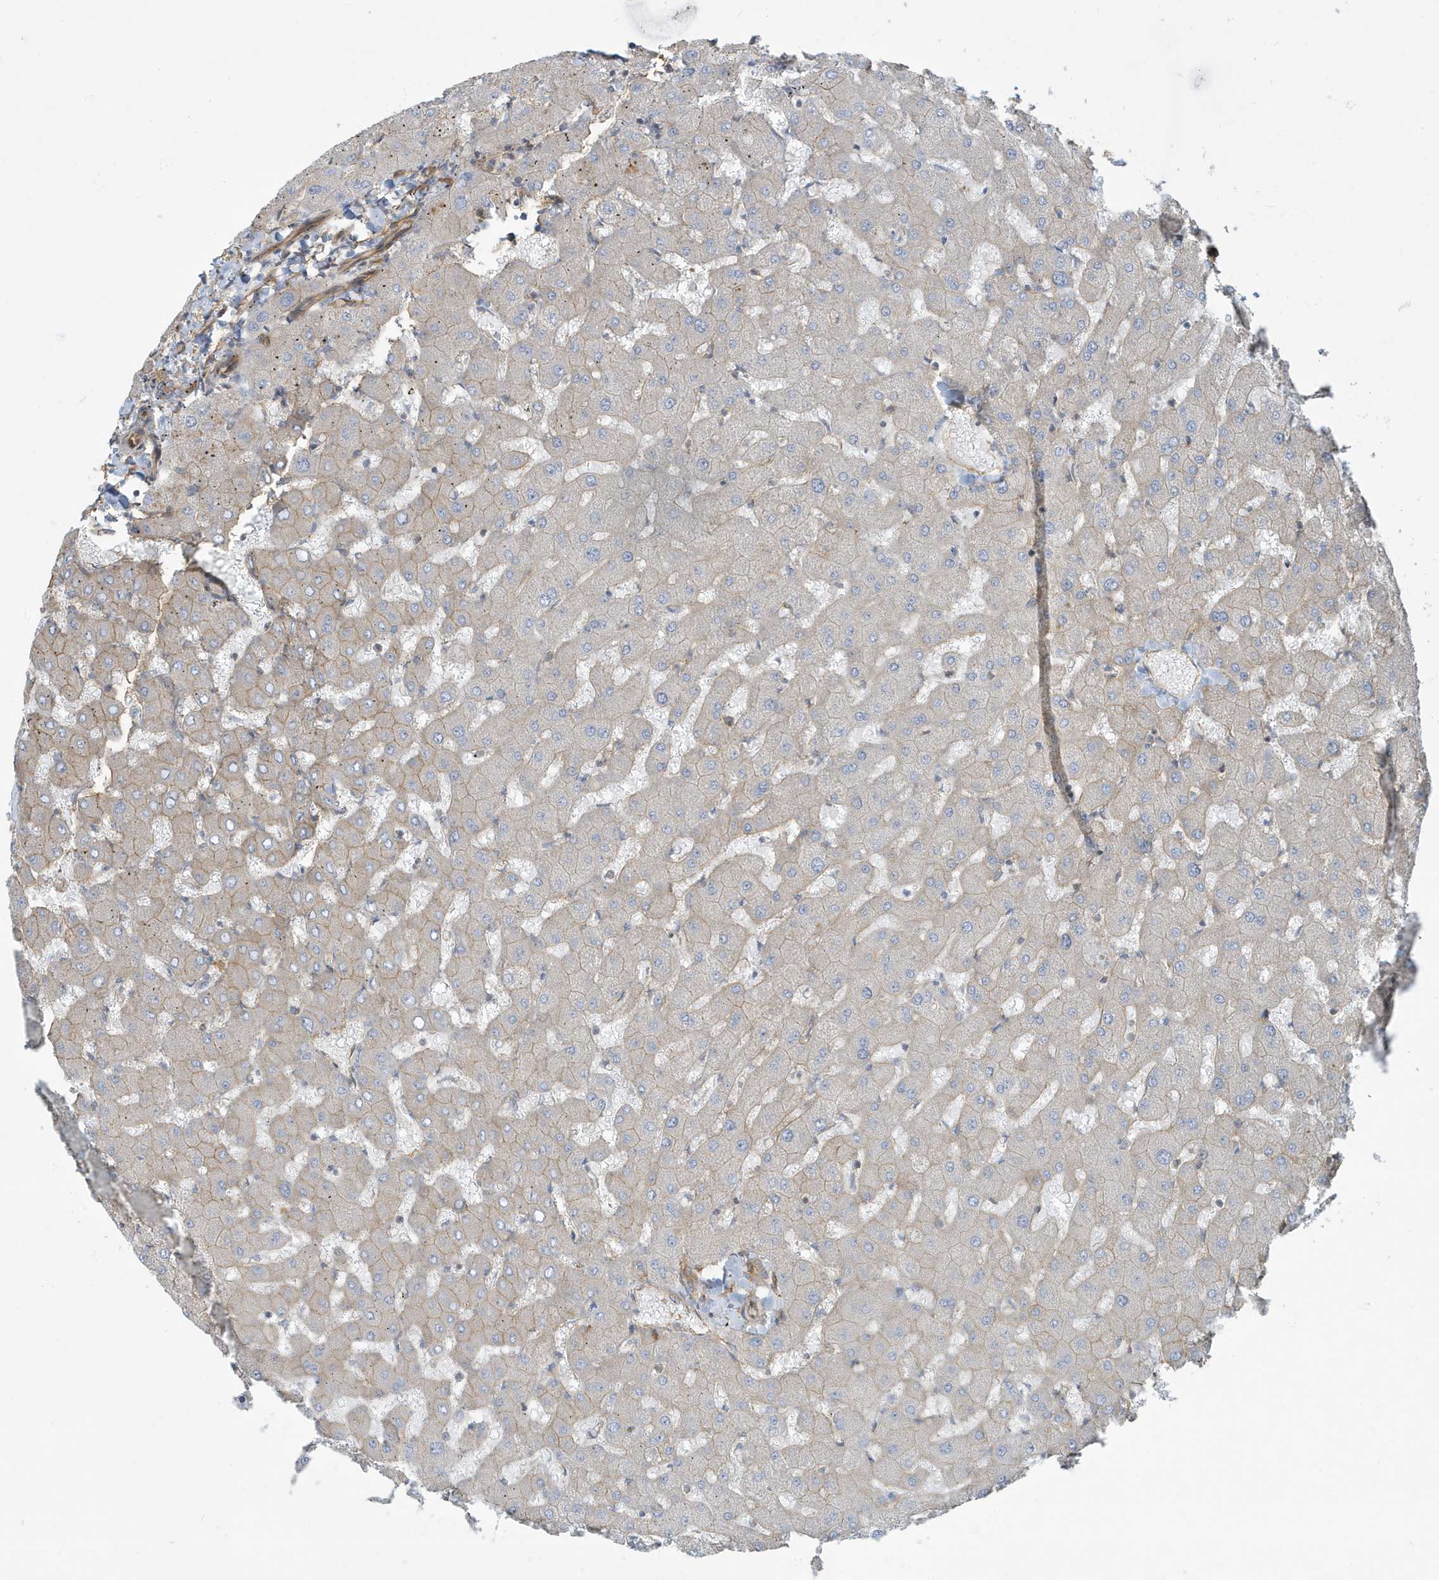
{"staining": {"intensity": "weak", "quantity": ">75%", "location": "cytoplasmic/membranous"}, "tissue": "liver", "cell_type": "Cholangiocytes", "image_type": "normal", "snomed": [{"axis": "morphology", "description": "Normal tissue, NOS"}, {"axis": "topography", "description": "Liver"}], "caption": "This is a photomicrograph of immunohistochemistry (IHC) staining of benign liver, which shows weak expression in the cytoplasmic/membranous of cholangiocytes.", "gene": "ATP23", "patient": {"sex": "female", "age": 63}}